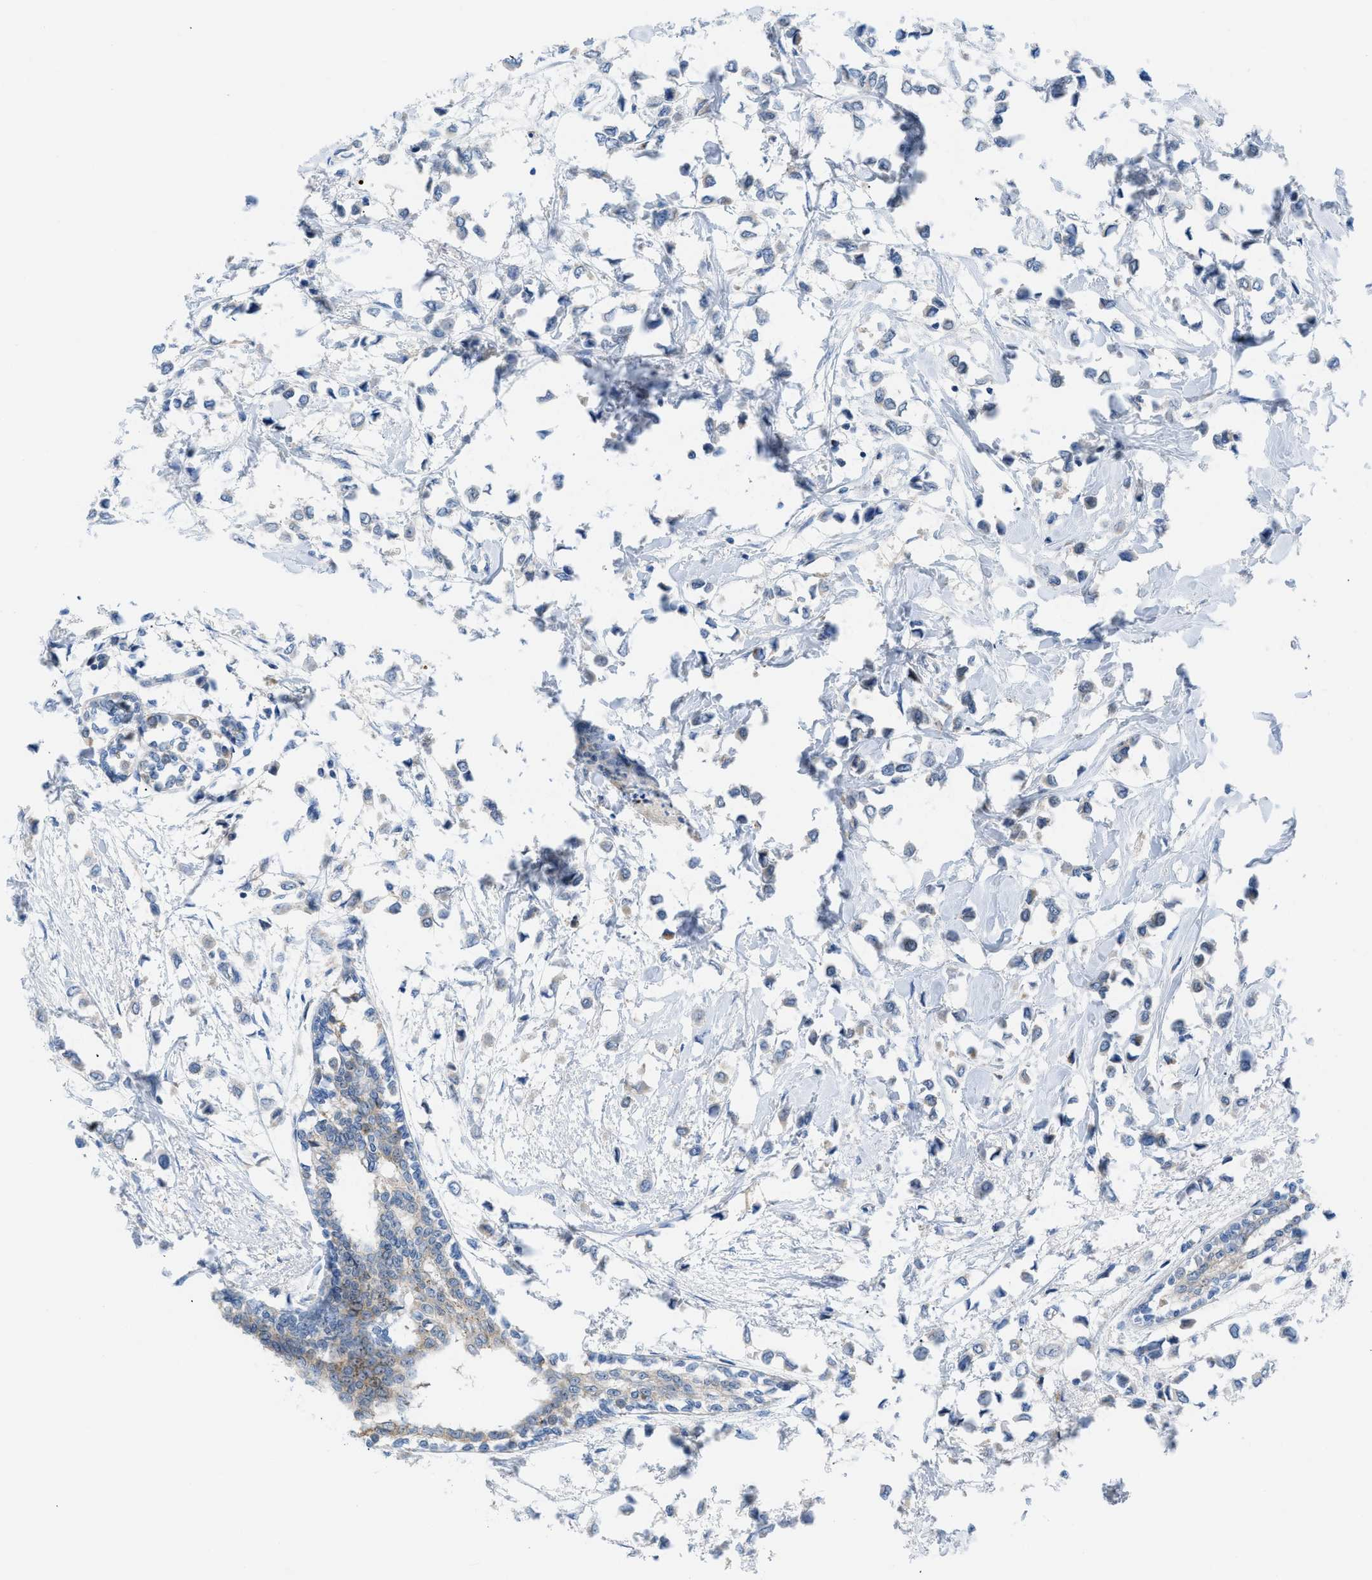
{"staining": {"intensity": "negative", "quantity": "none", "location": "none"}, "tissue": "breast cancer", "cell_type": "Tumor cells", "image_type": "cancer", "snomed": [{"axis": "morphology", "description": "Lobular carcinoma"}, {"axis": "topography", "description": "Breast"}], "caption": "This is a histopathology image of immunohistochemistry (IHC) staining of breast lobular carcinoma, which shows no staining in tumor cells.", "gene": "RBBP9", "patient": {"sex": "female", "age": 51}}